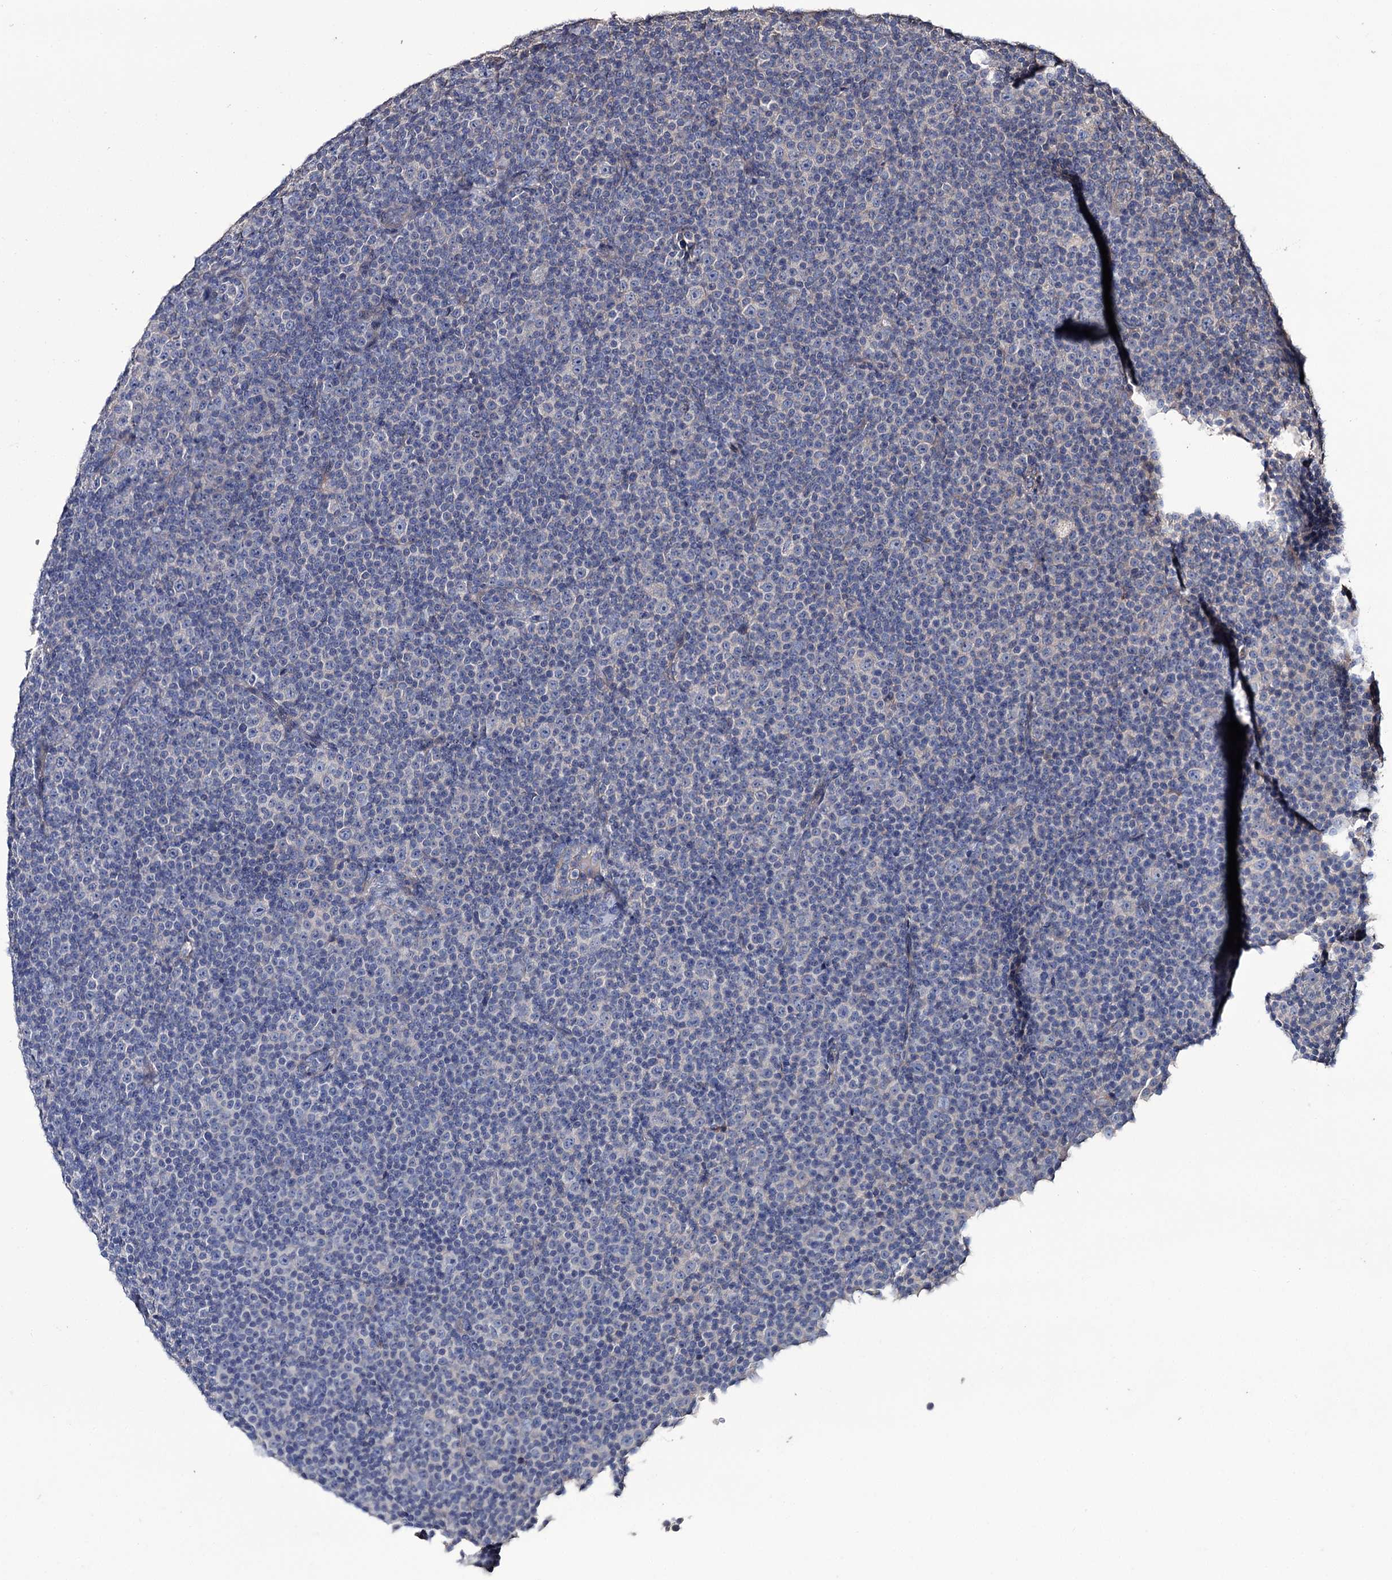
{"staining": {"intensity": "negative", "quantity": "none", "location": "none"}, "tissue": "lymphoma", "cell_type": "Tumor cells", "image_type": "cancer", "snomed": [{"axis": "morphology", "description": "Malignant lymphoma, non-Hodgkin's type, Low grade"}, {"axis": "topography", "description": "Lymph node"}], "caption": "Lymphoma stained for a protein using immunohistochemistry exhibits no positivity tumor cells.", "gene": "EPB41L5", "patient": {"sex": "female", "age": 67}}